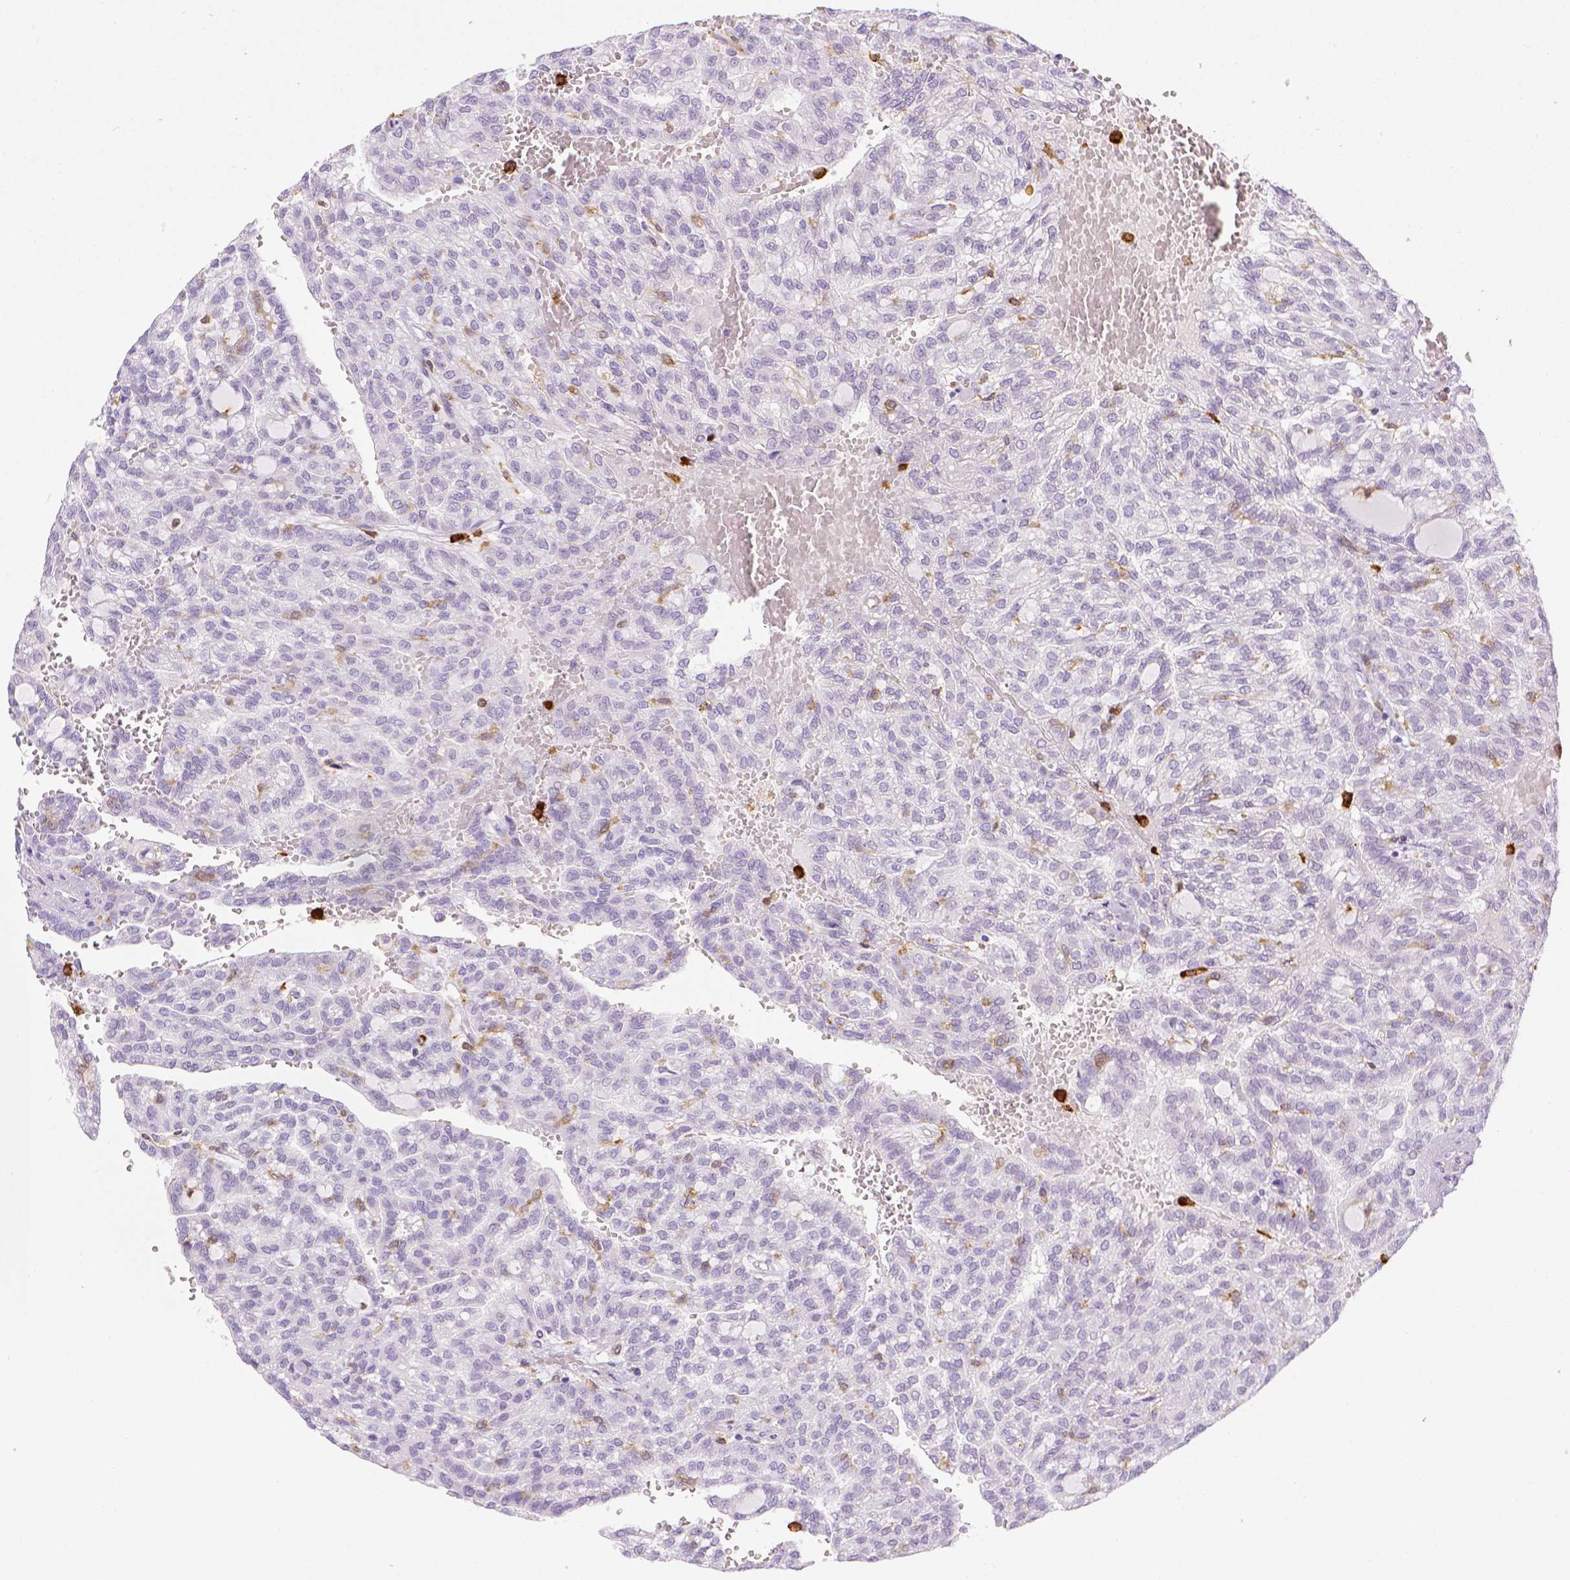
{"staining": {"intensity": "negative", "quantity": "none", "location": "none"}, "tissue": "renal cancer", "cell_type": "Tumor cells", "image_type": "cancer", "snomed": [{"axis": "morphology", "description": "Adenocarcinoma, NOS"}, {"axis": "topography", "description": "Kidney"}], "caption": "An image of renal cancer (adenocarcinoma) stained for a protein exhibits no brown staining in tumor cells. The staining was performed using DAB to visualize the protein expression in brown, while the nuclei were stained in blue with hematoxylin (Magnification: 20x).", "gene": "ITGAM", "patient": {"sex": "male", "age": 63}}